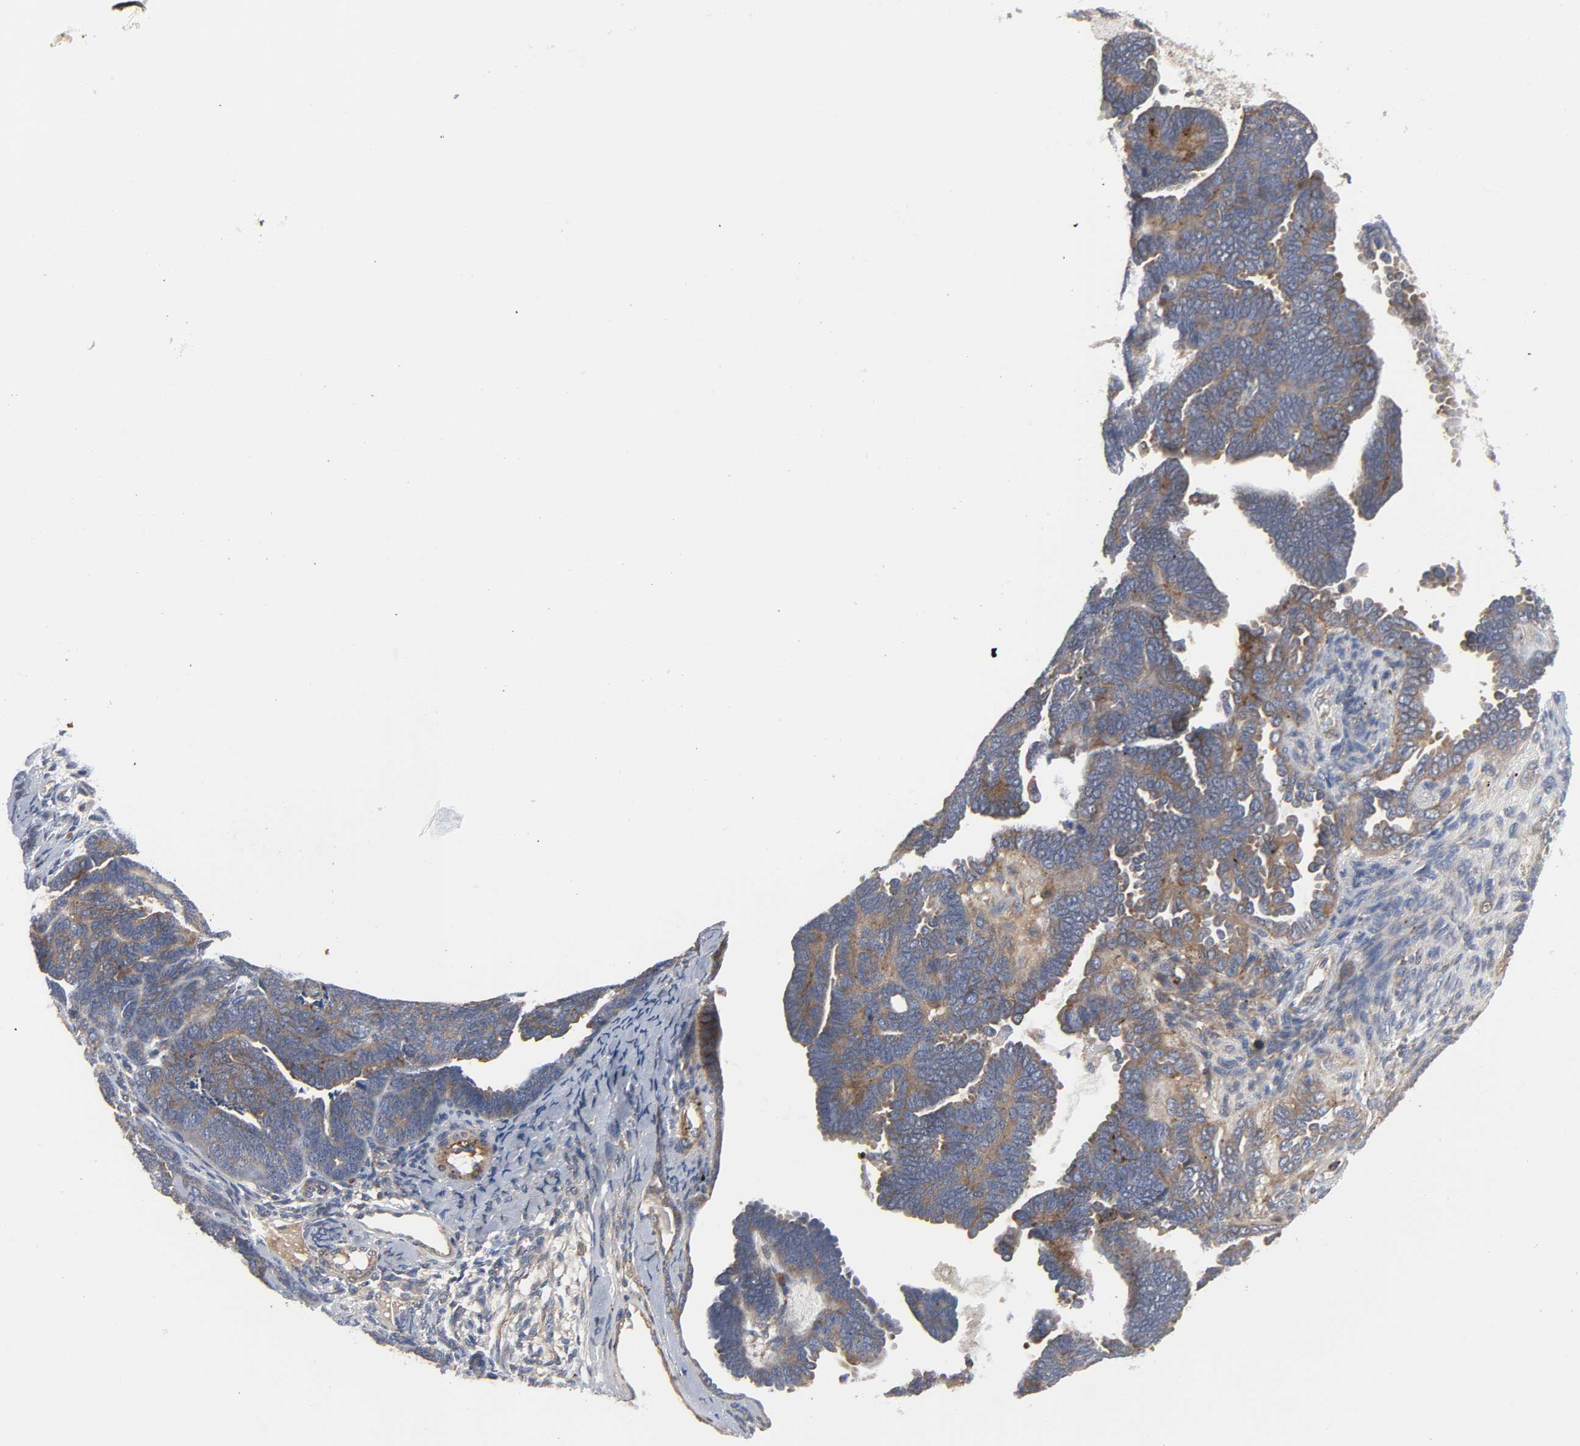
{"staining": {"intensity": "moderate", "quantity": "25%-75%", "location": "cytoplasmic/membranous"}, "tissue": "endometrial cancer", "cell_type": "Tumor cells", "image_type": "cancer", "snomed": [{"axis": "morphology", "description": "Neoplasm, malignant, NOS"}, {"axis": "topography", "description": "Endometrium"}], "caption": "This histopathology image demonstrates immunohistochemistry staining of human malignant neoplasm (endometrial), with medium moderate cytoplasmic/membranous staining in about 25%-75% of tumor cells.", "gene": "ARHGAP1", "patient": {"sex": "female", "age": 74}}